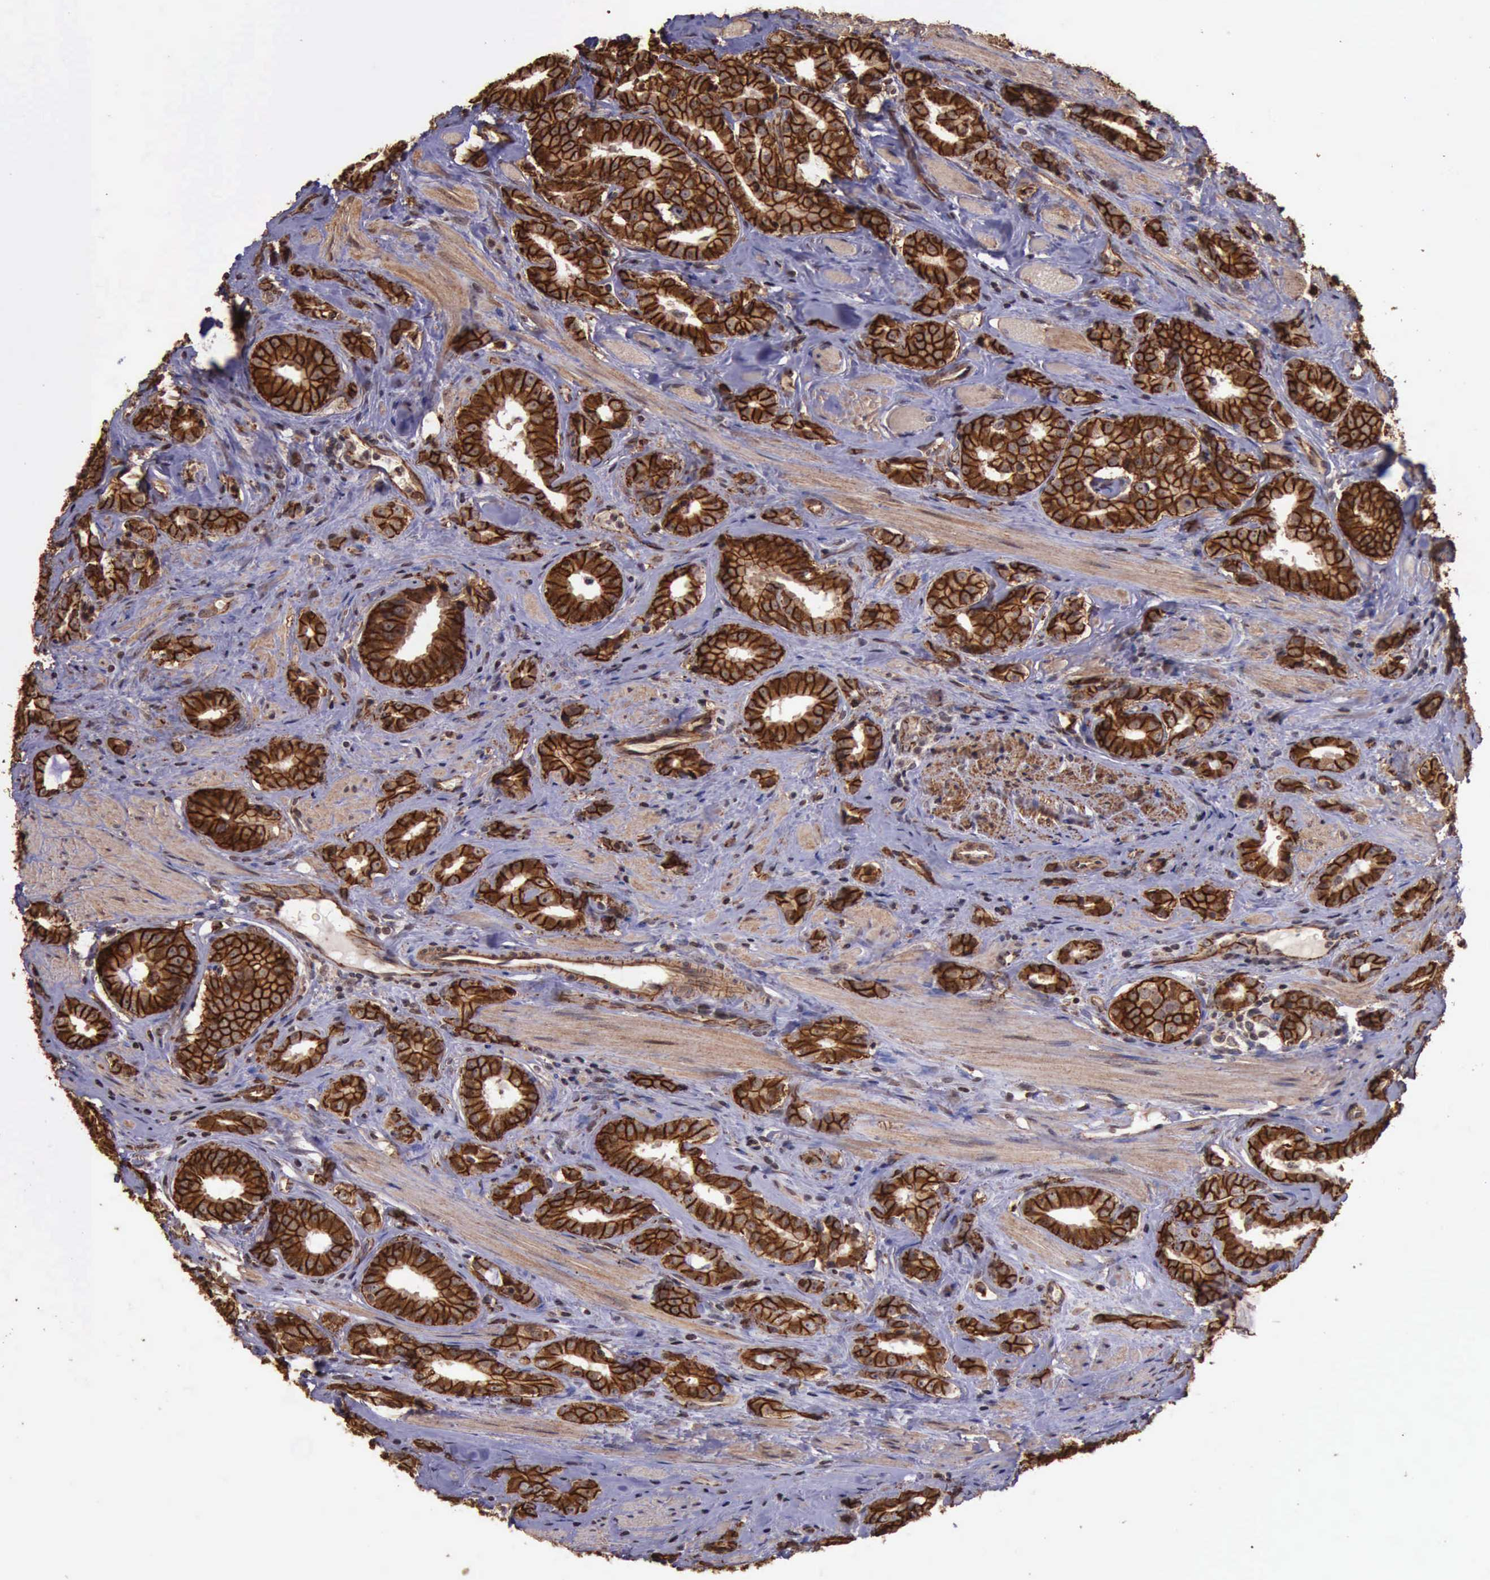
{"staining": {"intensity": "strong", "quantity": ">75%", "location": "cytoplasmic/membranous"}, "tissue": "prostate cancer", "cell_type": "Tumor cells", "image_type": "cancer", "snomed": [{"axis": "morphology", "description": "Adenocarcinoma, Medium grade"}, {"axis": "topography", "description": "Prostate"}], "caption": "This photomicrograph exhibits immunohistochemistry staining of human prostate cancer, with high strong cytoplasmic/membranous staining in approximately >75% of tumor cells.", "gene": "CTNNB1", "patient": {"sex": "male", "age": 53}}